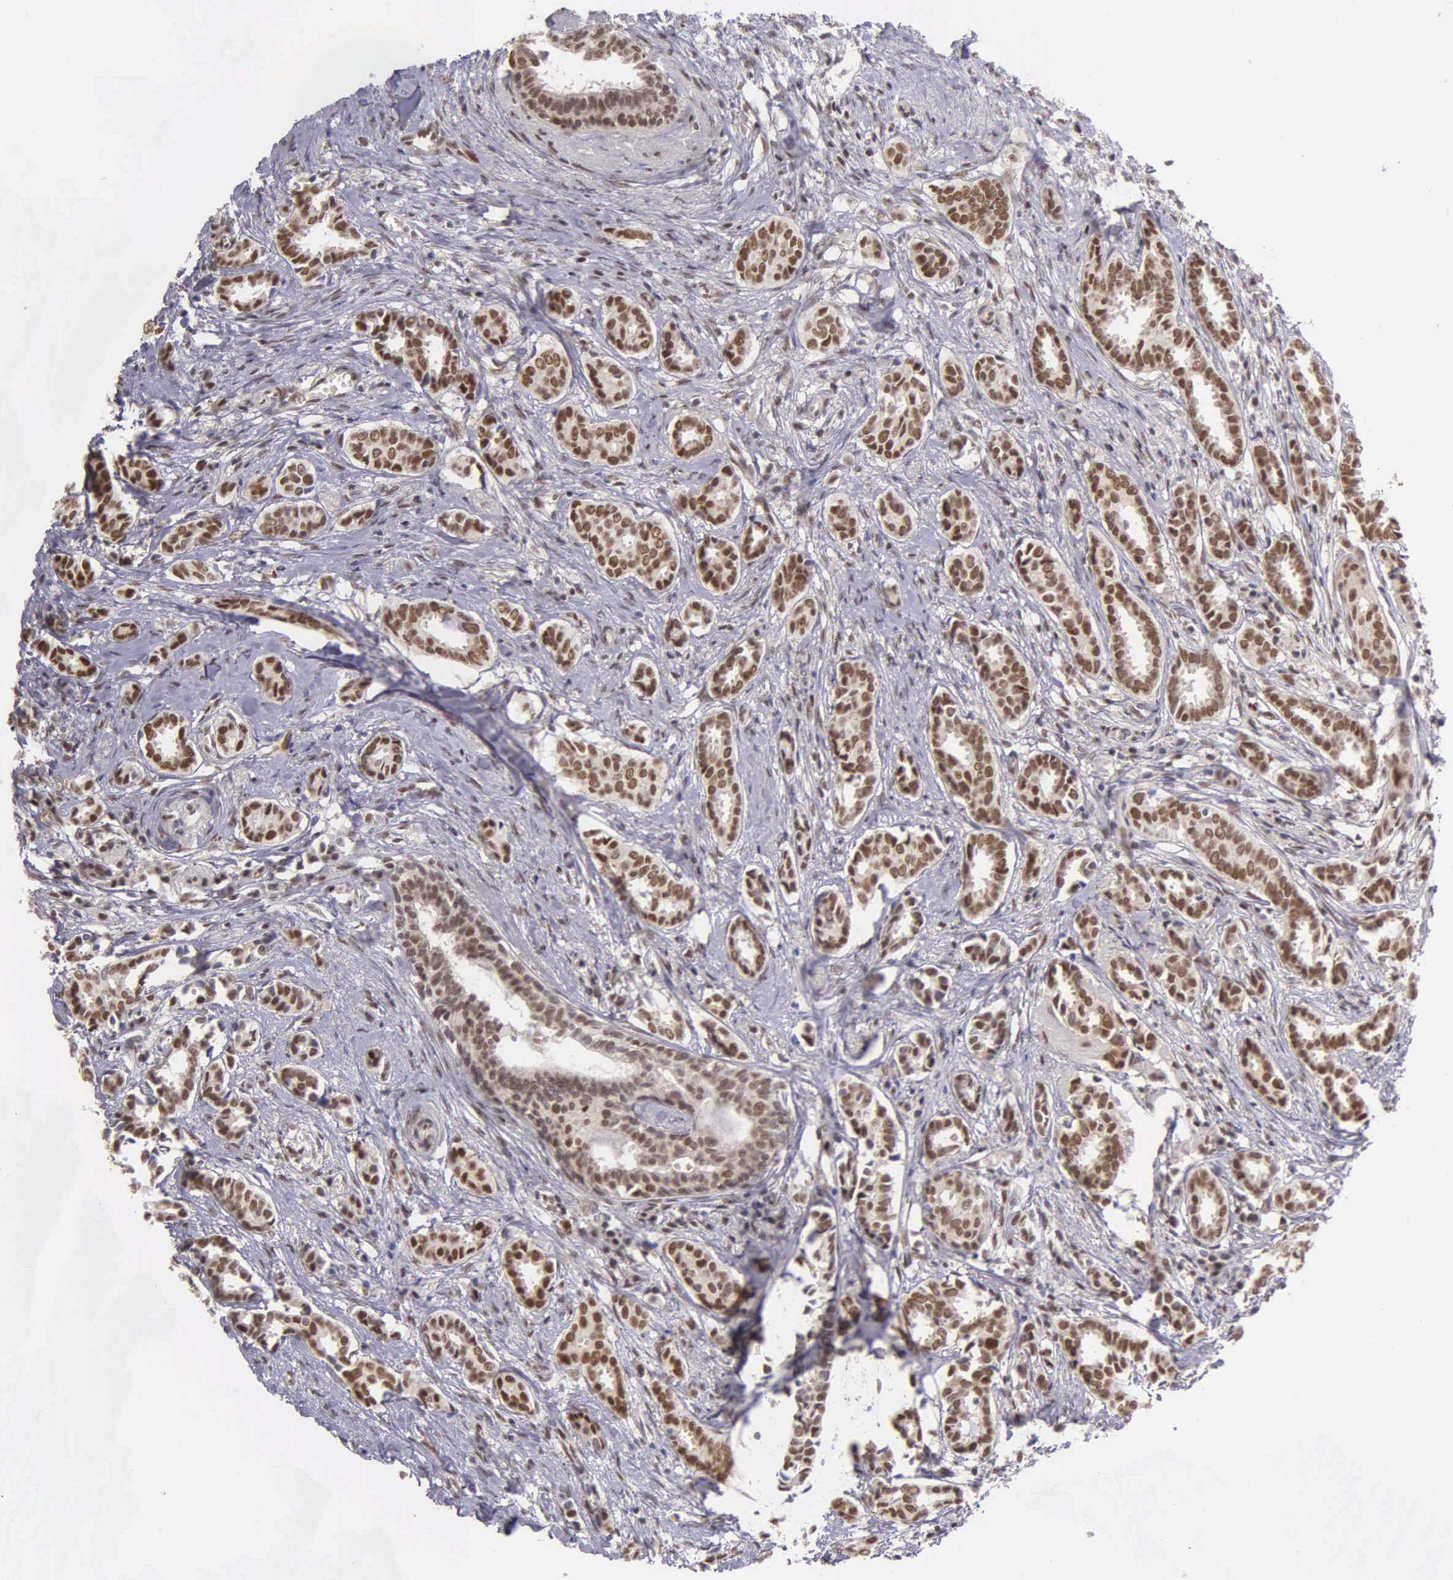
{"staining": {"intensity": "strong", "quantity": ">75%", "location": "cytoplasmic/membranous,nuclear"}, "tissue": "breast cancer", "cell_type": "Tumor cells", "image_type": "cancer", "snomed": [{"axis": "morphology", "description": "Duct carcinoma"}, {"axis": "topography", "description": "Breast"}], "caption": "A brown stain highlights strong cytoplasmic/membranous and nuclear staining of a protein in human infiltrating ductal carcinoma (breast) tumor cells.", "gene": "UBR7", "patient": {"sex": "female", "age": 50}}